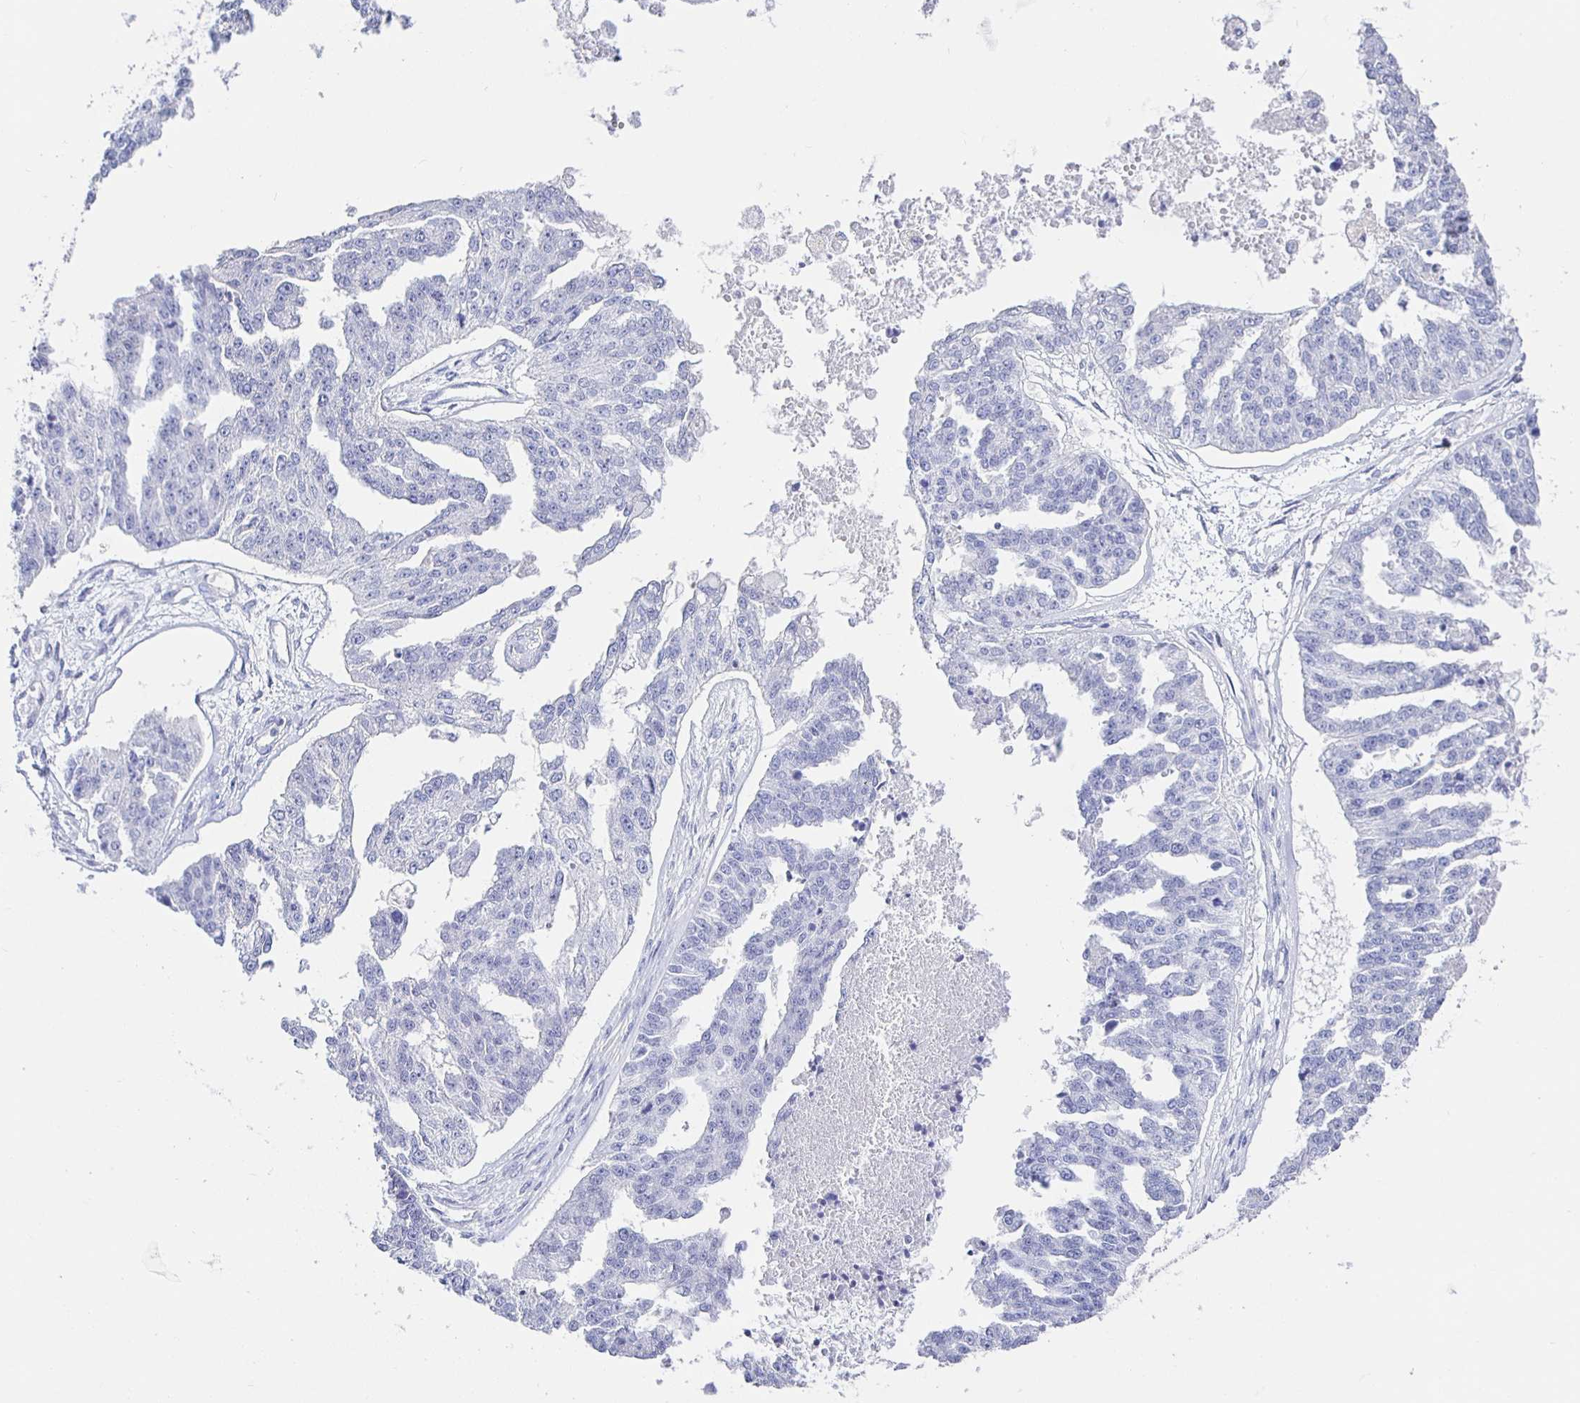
{"staining": {"intensity": "negative", "quantity": "none", "location": "none"}, "tissue": "ovarian cancer", "cell_type": "Tumor cells", "image_type": "cancer", "snomed": [{"axis": "morphology", "description": "Cystadenocarcinoma, serous, NOS"}, {"axis": "topography", "description": "Ovary"}], "caption": "Ovarian cancer (serous cystadenocarcinoma) was stained to show a protein in brown. There is no significant positivity in tumor cells. The staining is performed using DAB (3,3'-diaminobenzidine) brown chromogen with nuclei counter-stained in using hematoxylin.", "gene": "HSPA4L", "patient": {"sex": "female", "age": 58}}